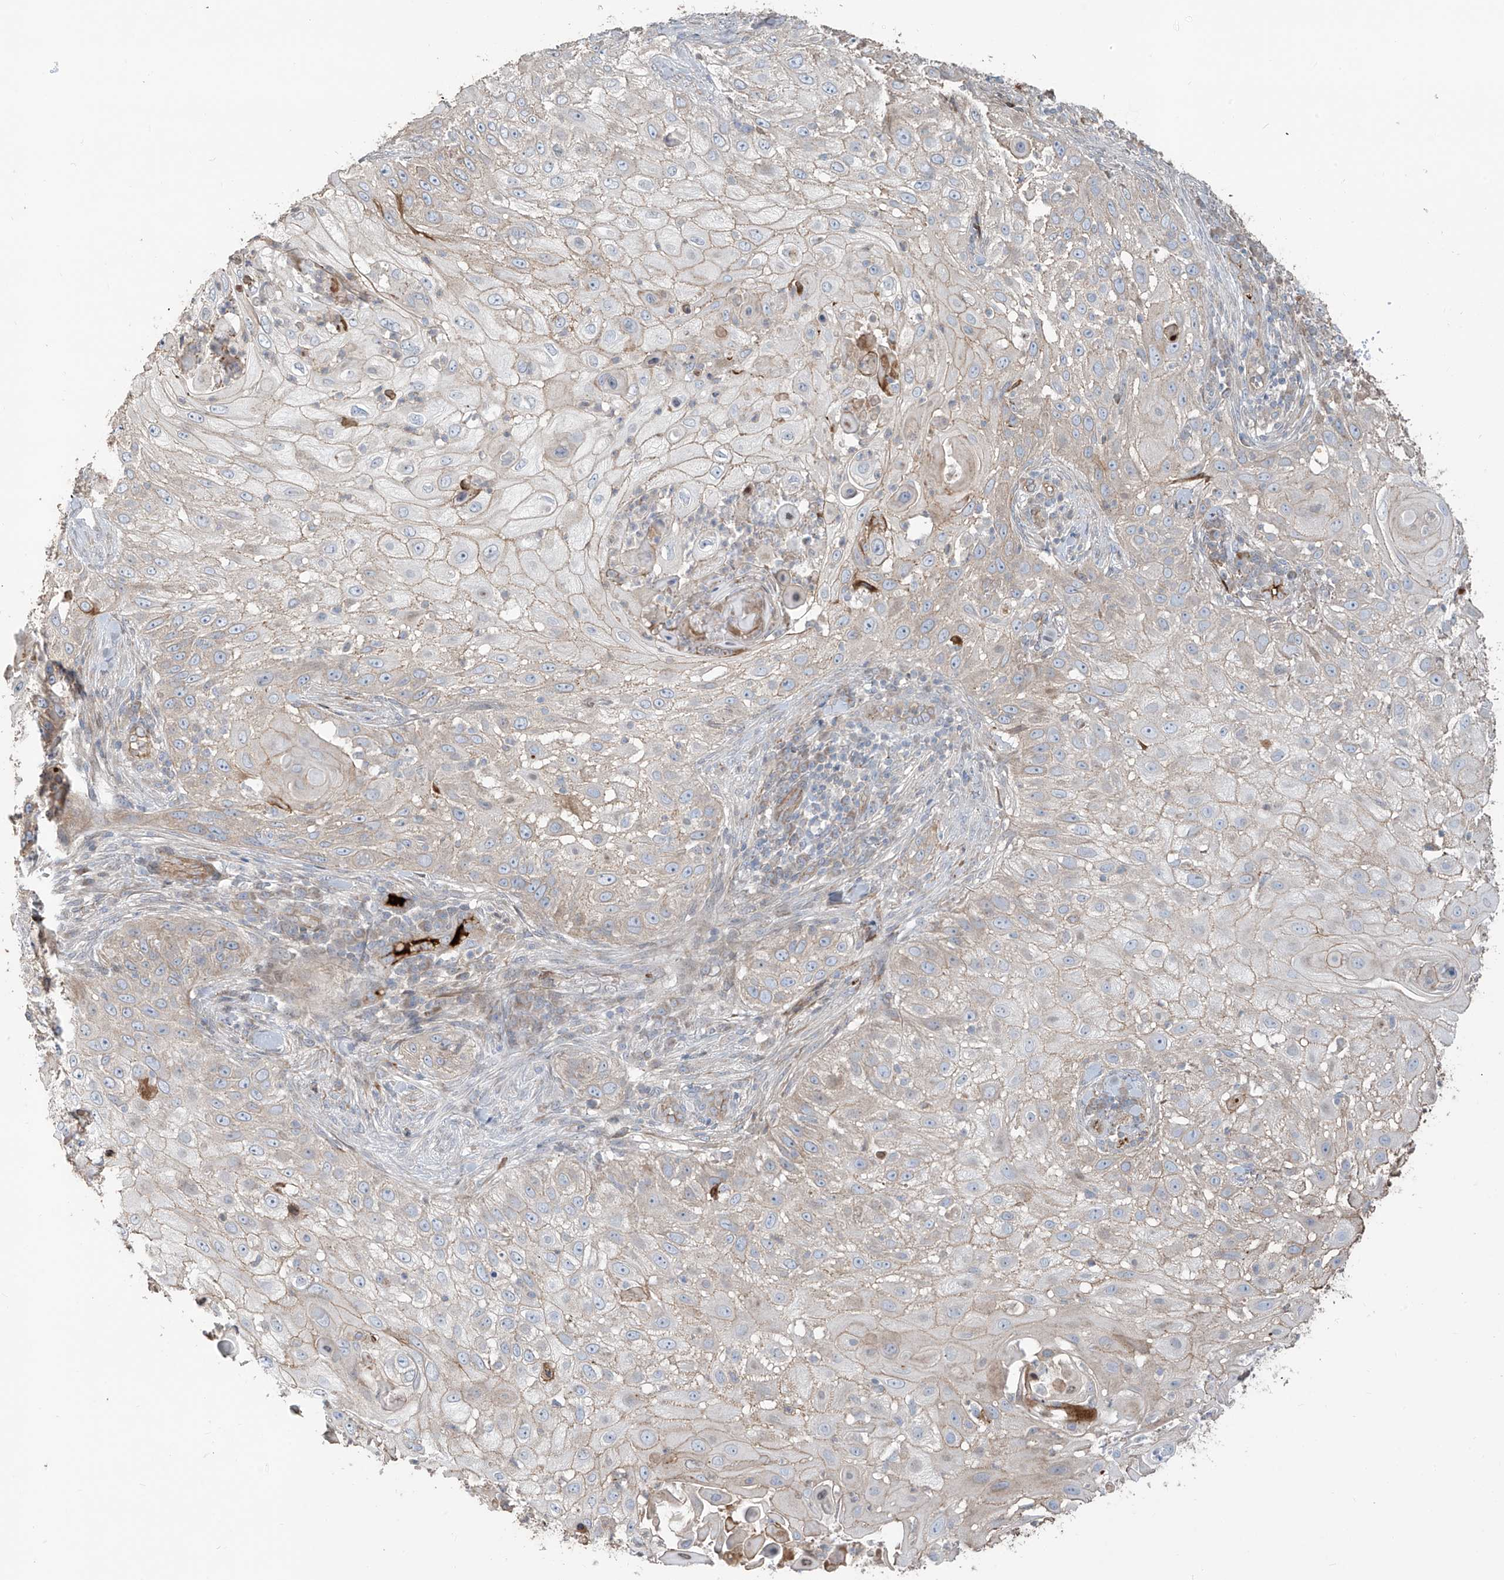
{"staining": {"intensity": "weak", "quantity": "<25%", "location": "cytoplasmic/membranous"}, "tissue": "skin cancer", "cell_type": "Tumor cells", "image_type": "cancer", "snomed": [{"axis": "morphology", "description": "Squamous cell carcinoma, NOS"}, {"axis": "topography", "description": "Skin"}], "caption": "Immunohistochemical staining of skin cancer shows no significant positivity in tumor cells.", "gene": "ABTB1", "patient": {"sex": "female", "age": 44}}